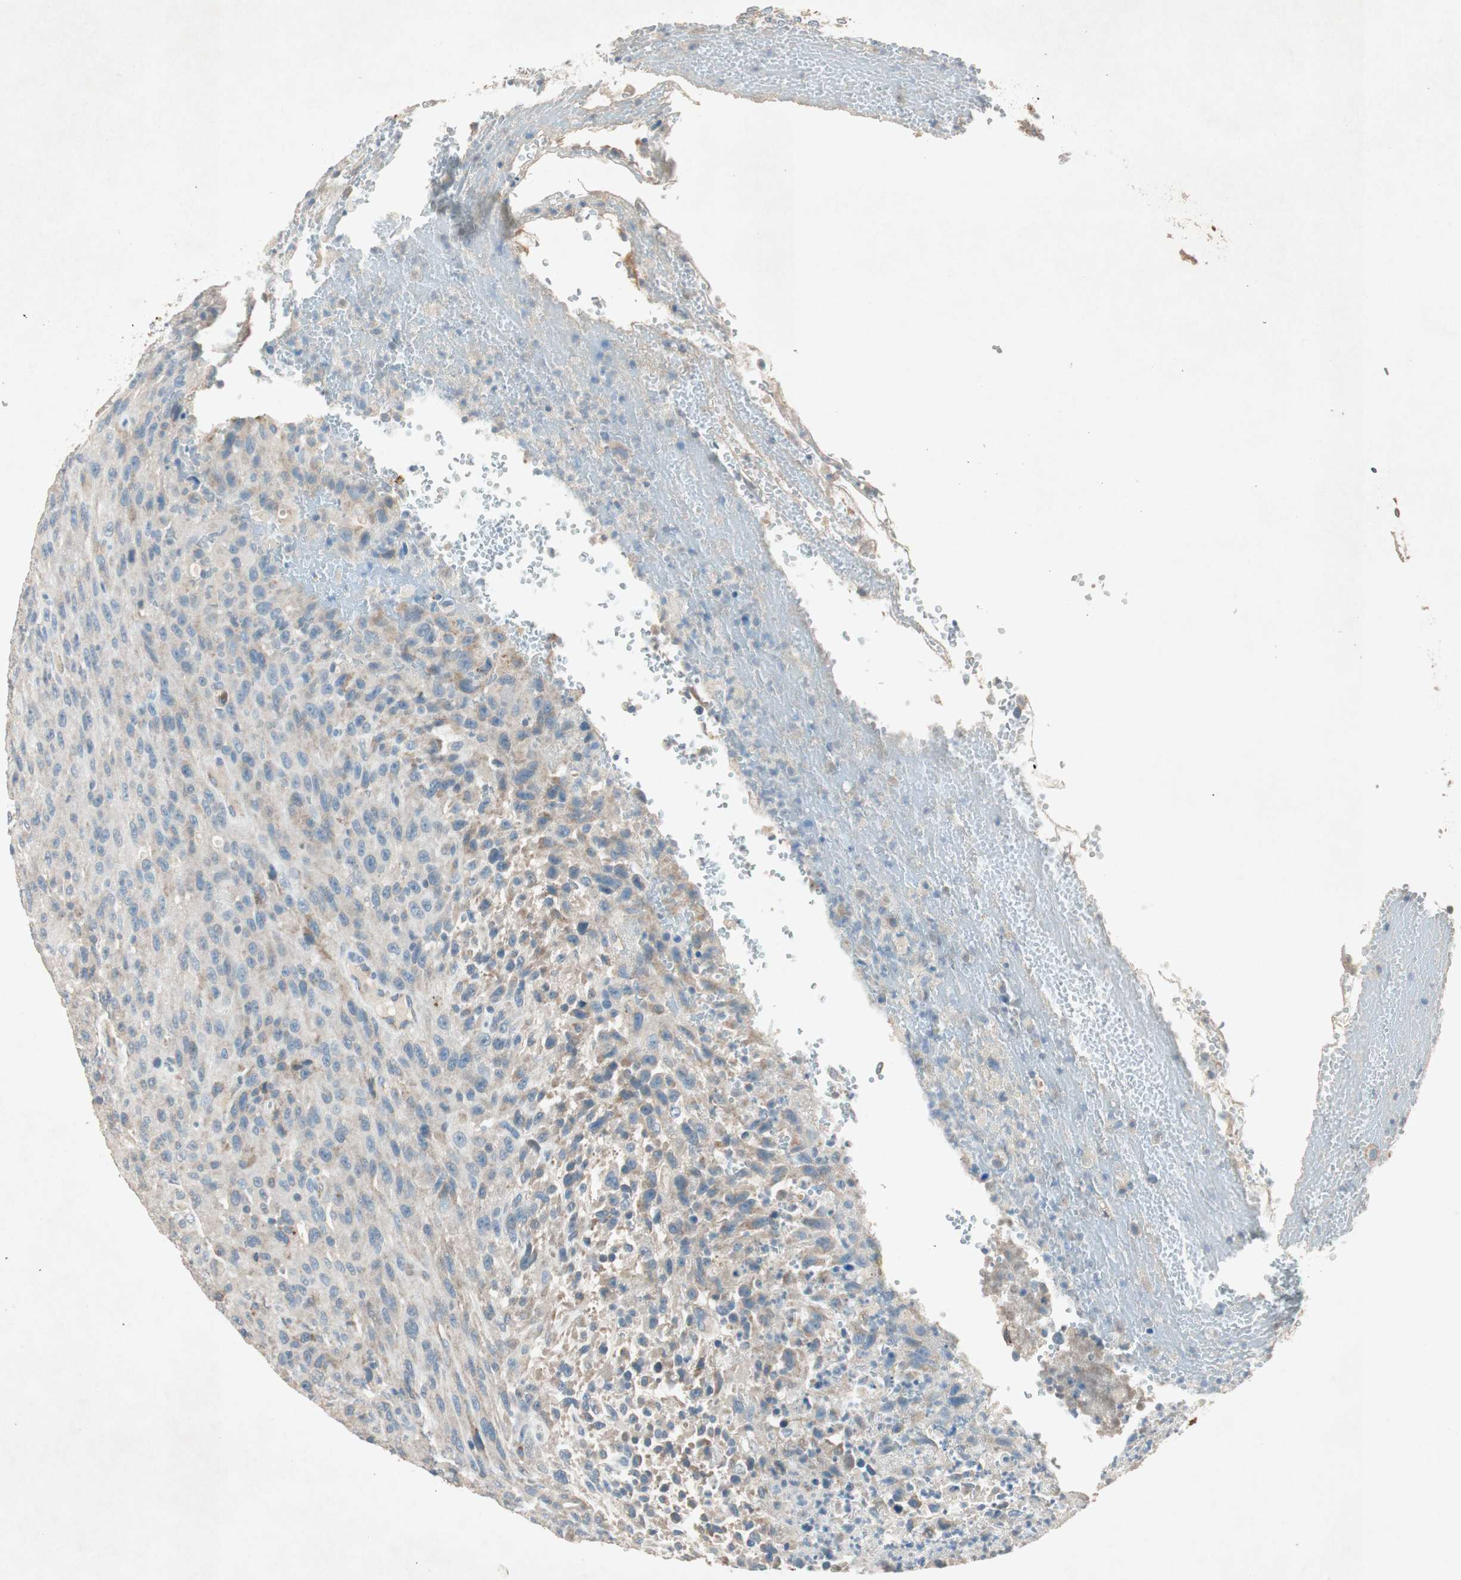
{"staining": {"intensity": "moderate", "quantity": ">75%", "location": "cytoplasmic/membranous"}, "tissue": "urothelial cancer", "cell_type": "Tumor cells", "image_type": "cancer", "snomed": [{"axis": "morphology", "description": "Urothelial carcinoma, High grade"}, {"axis": "topography", "description": "Urinary bladder"}], "caption": "This micrograph shows immunohistochemistry (IHC) staining of human high-grade urothelial carcinoma, with medium moderate cytoplasmic/membranous positivity in approximately >75% of tumor cells.", "gene": "NKAIN1", "patient": {"sex": "male", "age": 66}}